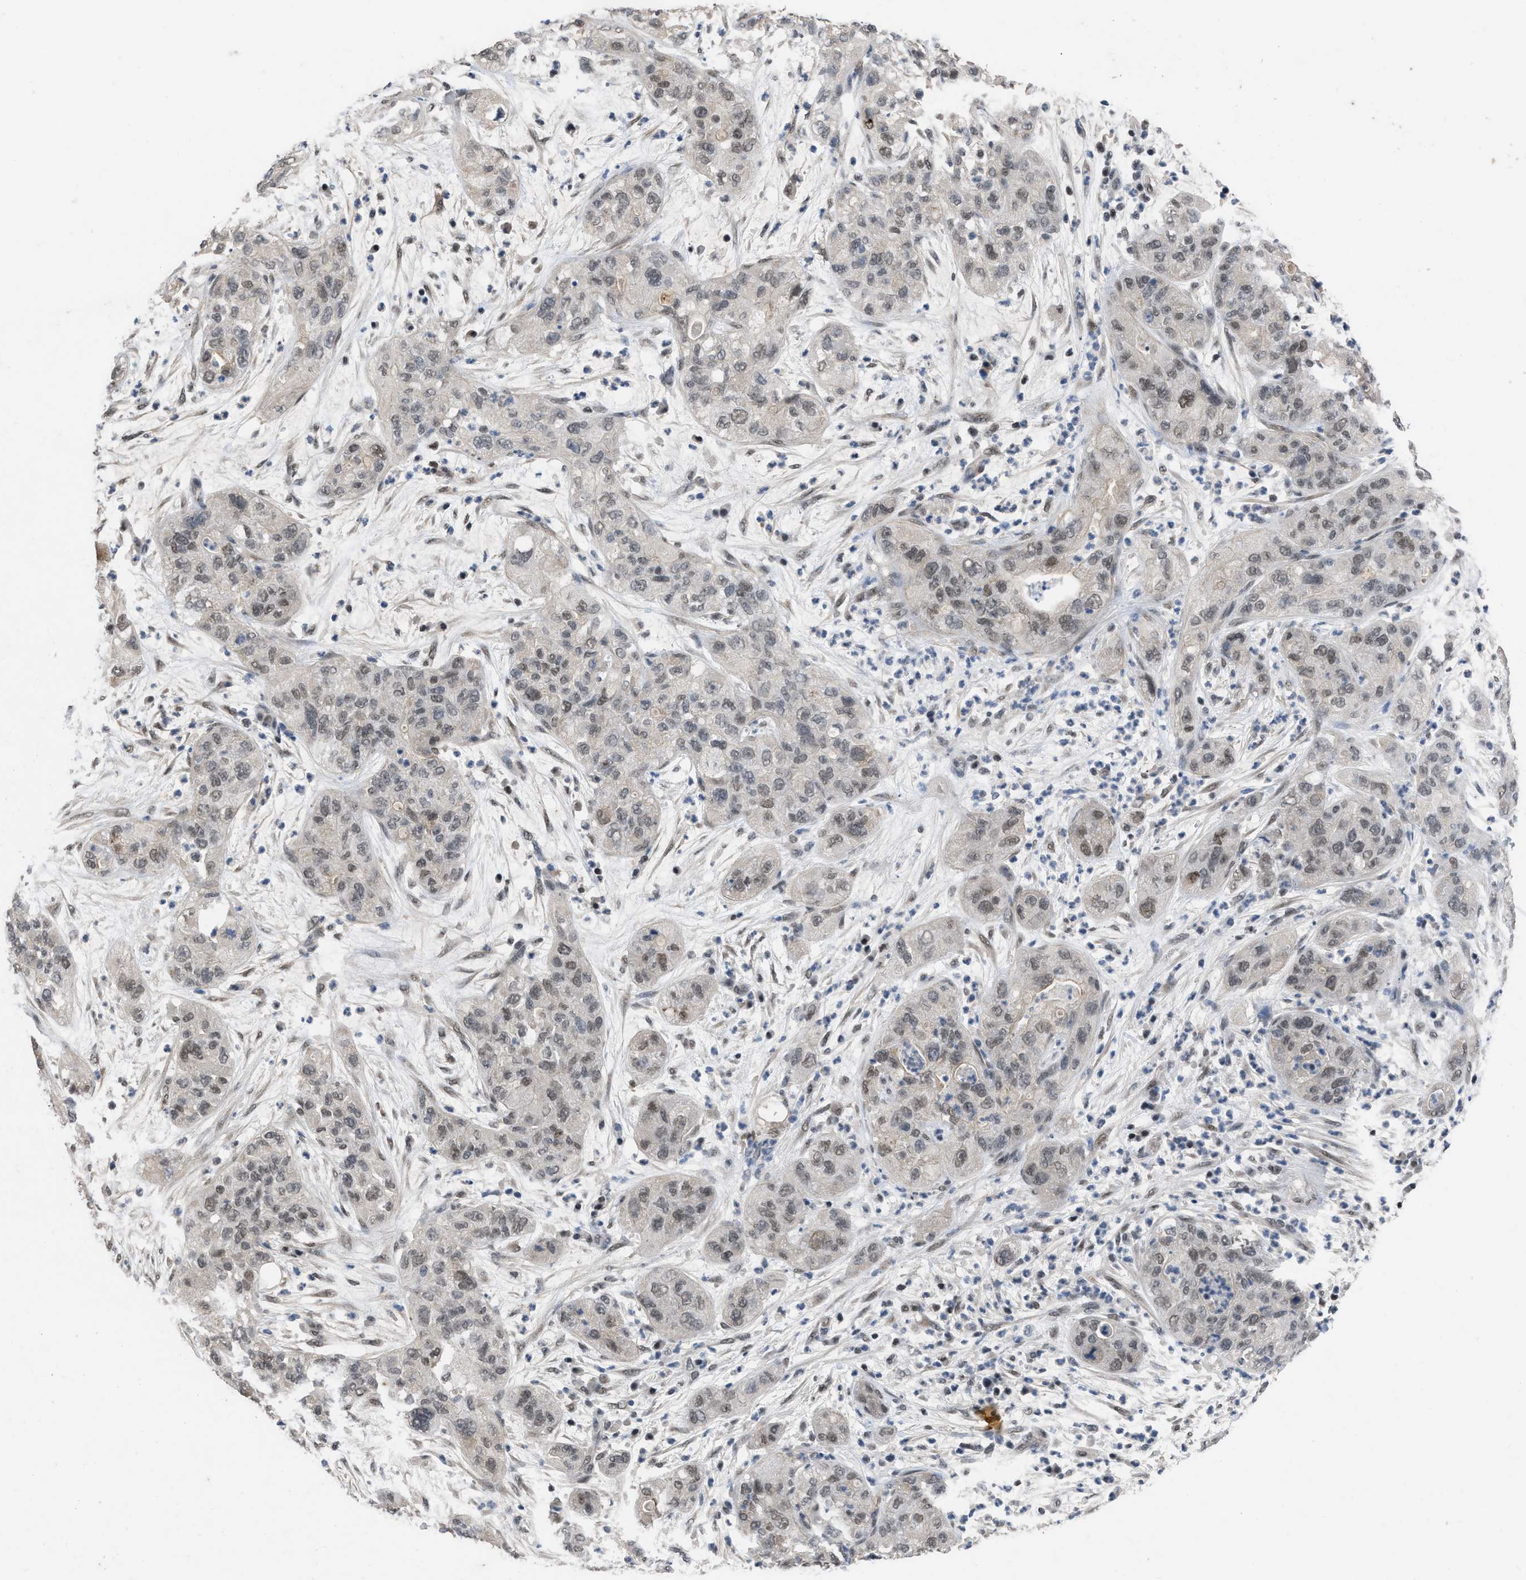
{"staining": {"intensity": "weak", "quantity": ">75%", "location": "nuclear"}, "tissue": "pancreatic cancer", "cell_type": "Tumor cells", "image_type": "cancer", "snomed": [{"axis": "morphology", "description": "Adenocarcinoma, NOS"}, {"axis": "topography", "description": "Pancreas"}], "caption": "Immunohistochemical staining of human adenocarcinoma (pancreatic) reveals low levels of weak nuclear expression in approximately >75% of tumor cells.", "gene": "TERF2IP", "patient": {"sex": "female", "age": 78}}